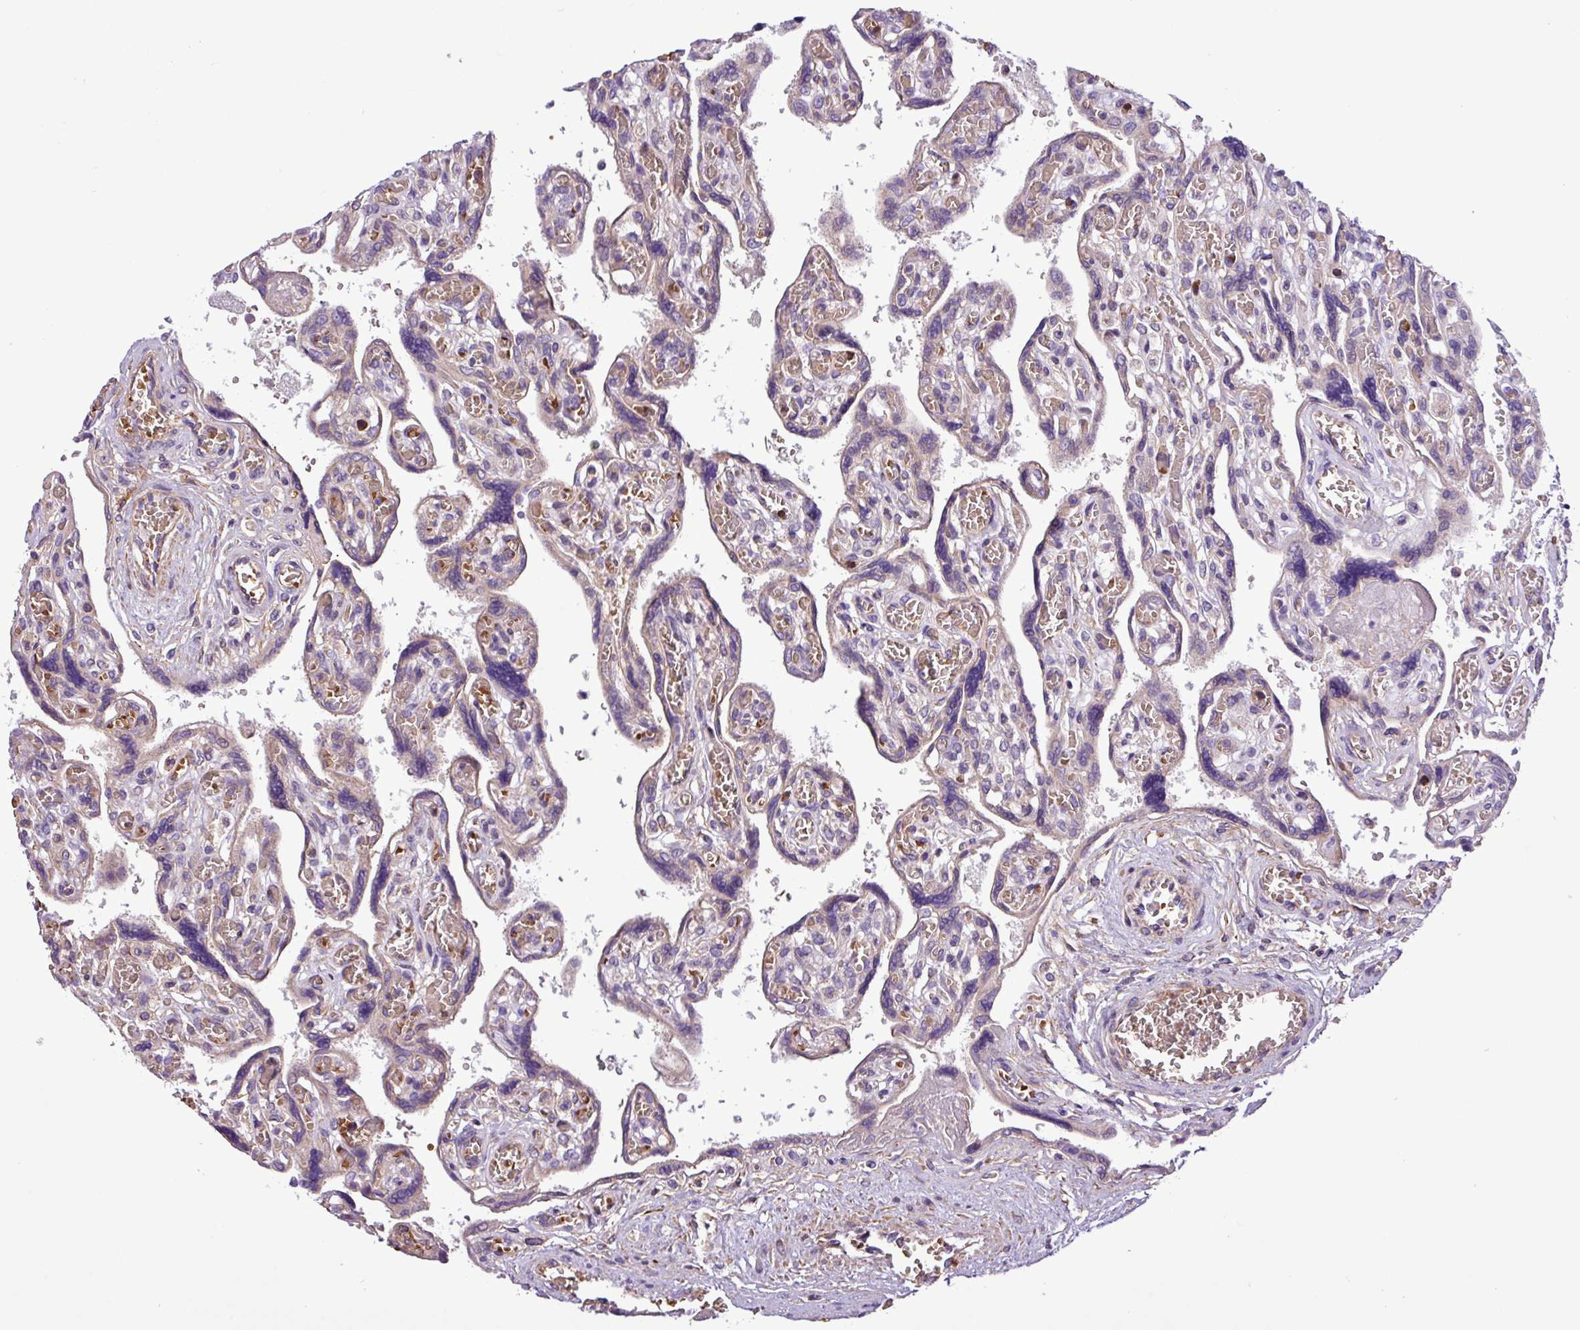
{"staining": {"intensity": "weak", "quantity": "25%-75%", "location": "cytoplasmic/membranous"}, "tissue": "placenta", "cell_type": "Trophoblastic cells", "image_type": "normal", "snomed": [{"axis": "morphology", "description": "Normal tissue, NOS"}, {"axis": "topography", "description": "Placenta"}], "caption": "Immunohistochemical staining of unremarkable placenta shows low levels of weak cytoplasmic/membranous expression in approximately 25%-75% of trophoblastic cells. The staining was performed using DAB, with brown indicating positive protein expression. Nuclei are stained blue with hematoxylin.", "gene": "C11orf91", "patient": {"sex": "female", "age": 39}}